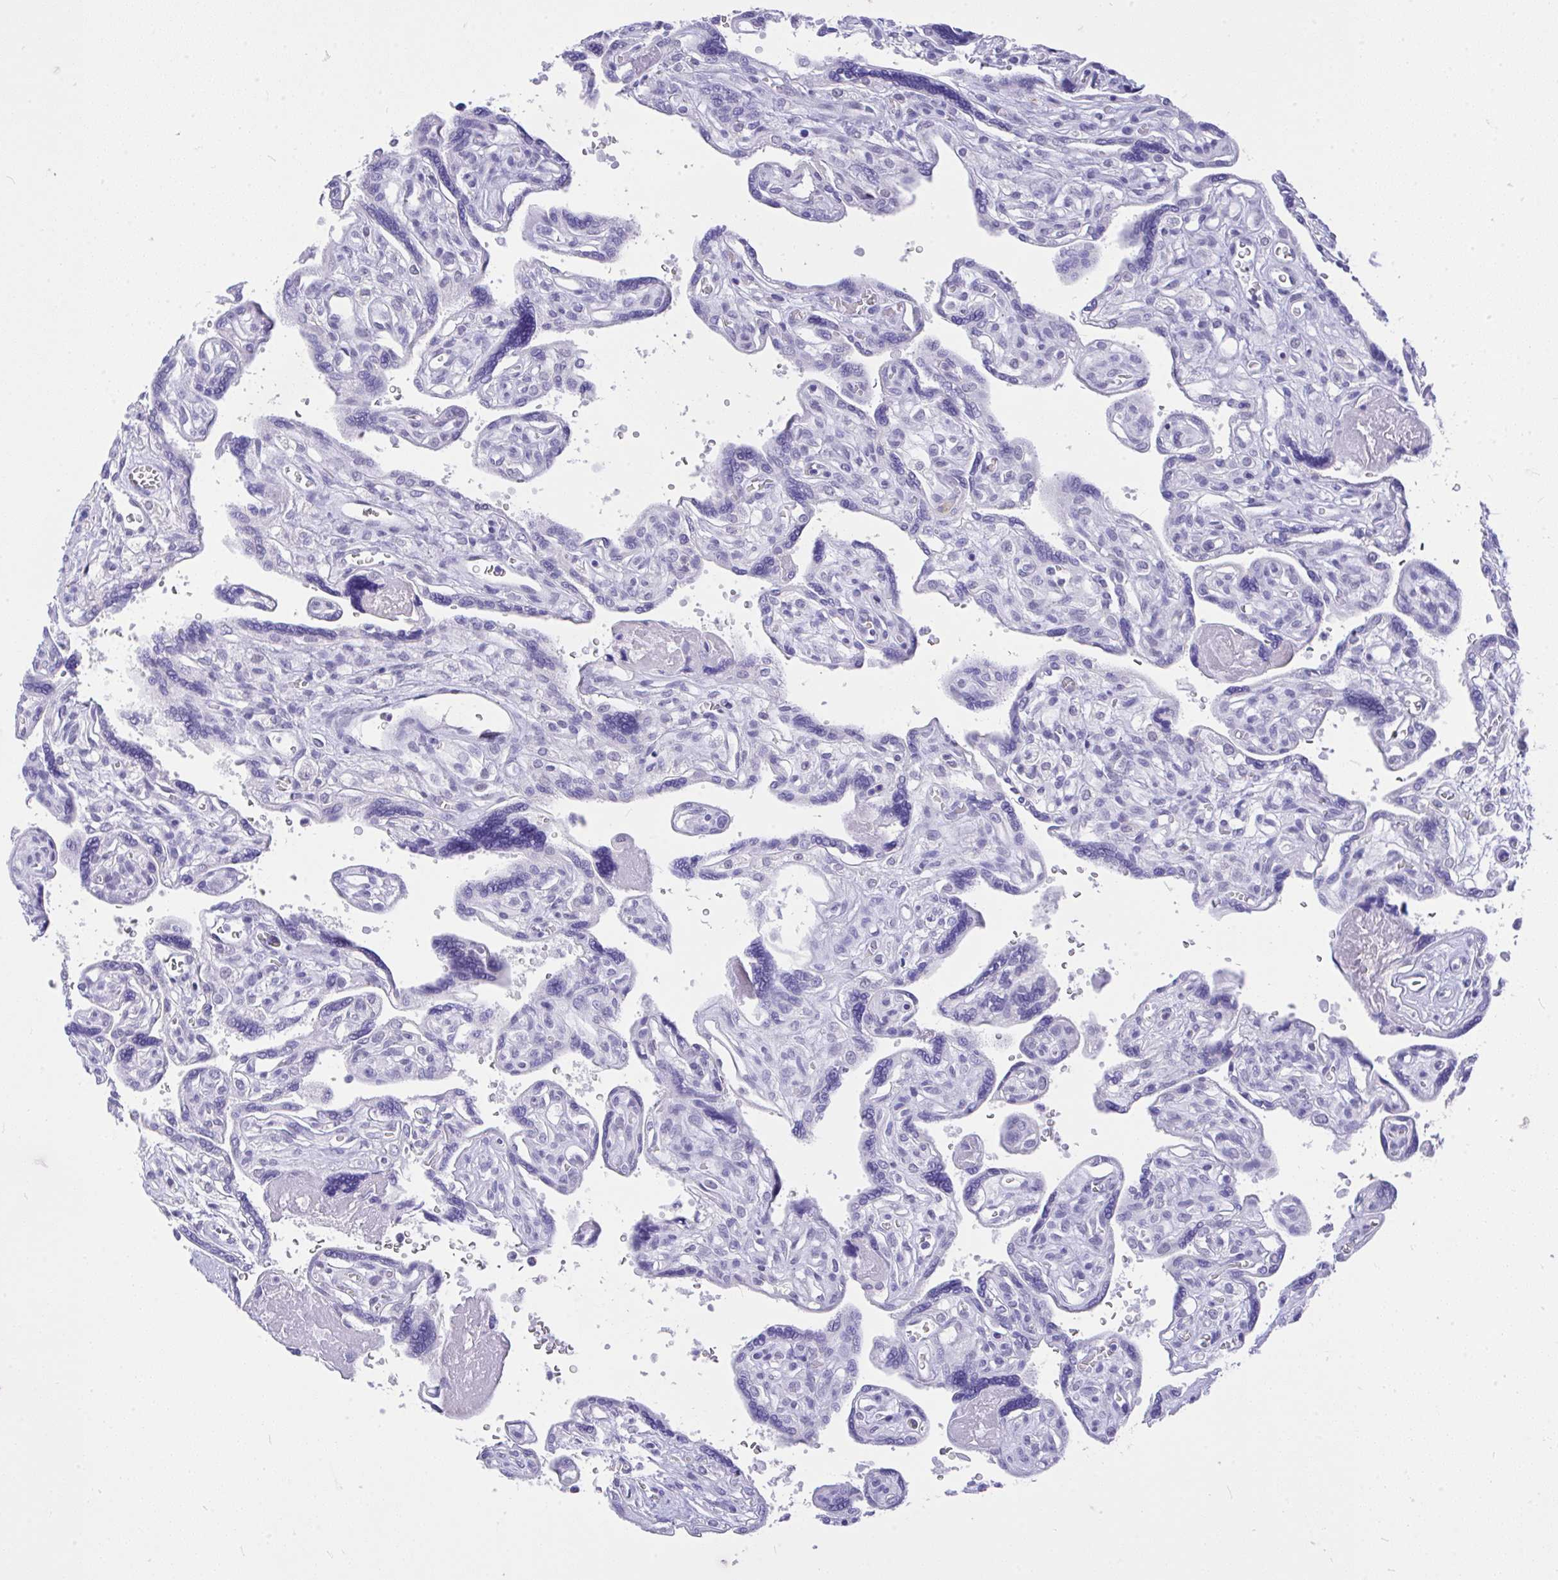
{"staining": {"intensity": "negative", "quantity": "none", "location": "none"}, "tissue": "placenta", "cell_type": "Trophoblastic cells", "image_type": "normal", "snomed": [{"axis": "morphology", "description": "Normal tissue, NOS"}, {"axis": "topography", "description": "Placenta"}], "caption": "DAB immunohistochemical staining of unremarkable placenta demonstrates no significant positivity in trophoblastic cells. Brightfield microscopy of immunohistochemistry stained with DAB (3,3'-diaminobenzidine) (brown) and hematoxylin (blue), captured at high magnification.", "gene": "MS4A12", "patient": {"sex": "female", "age": 39}}